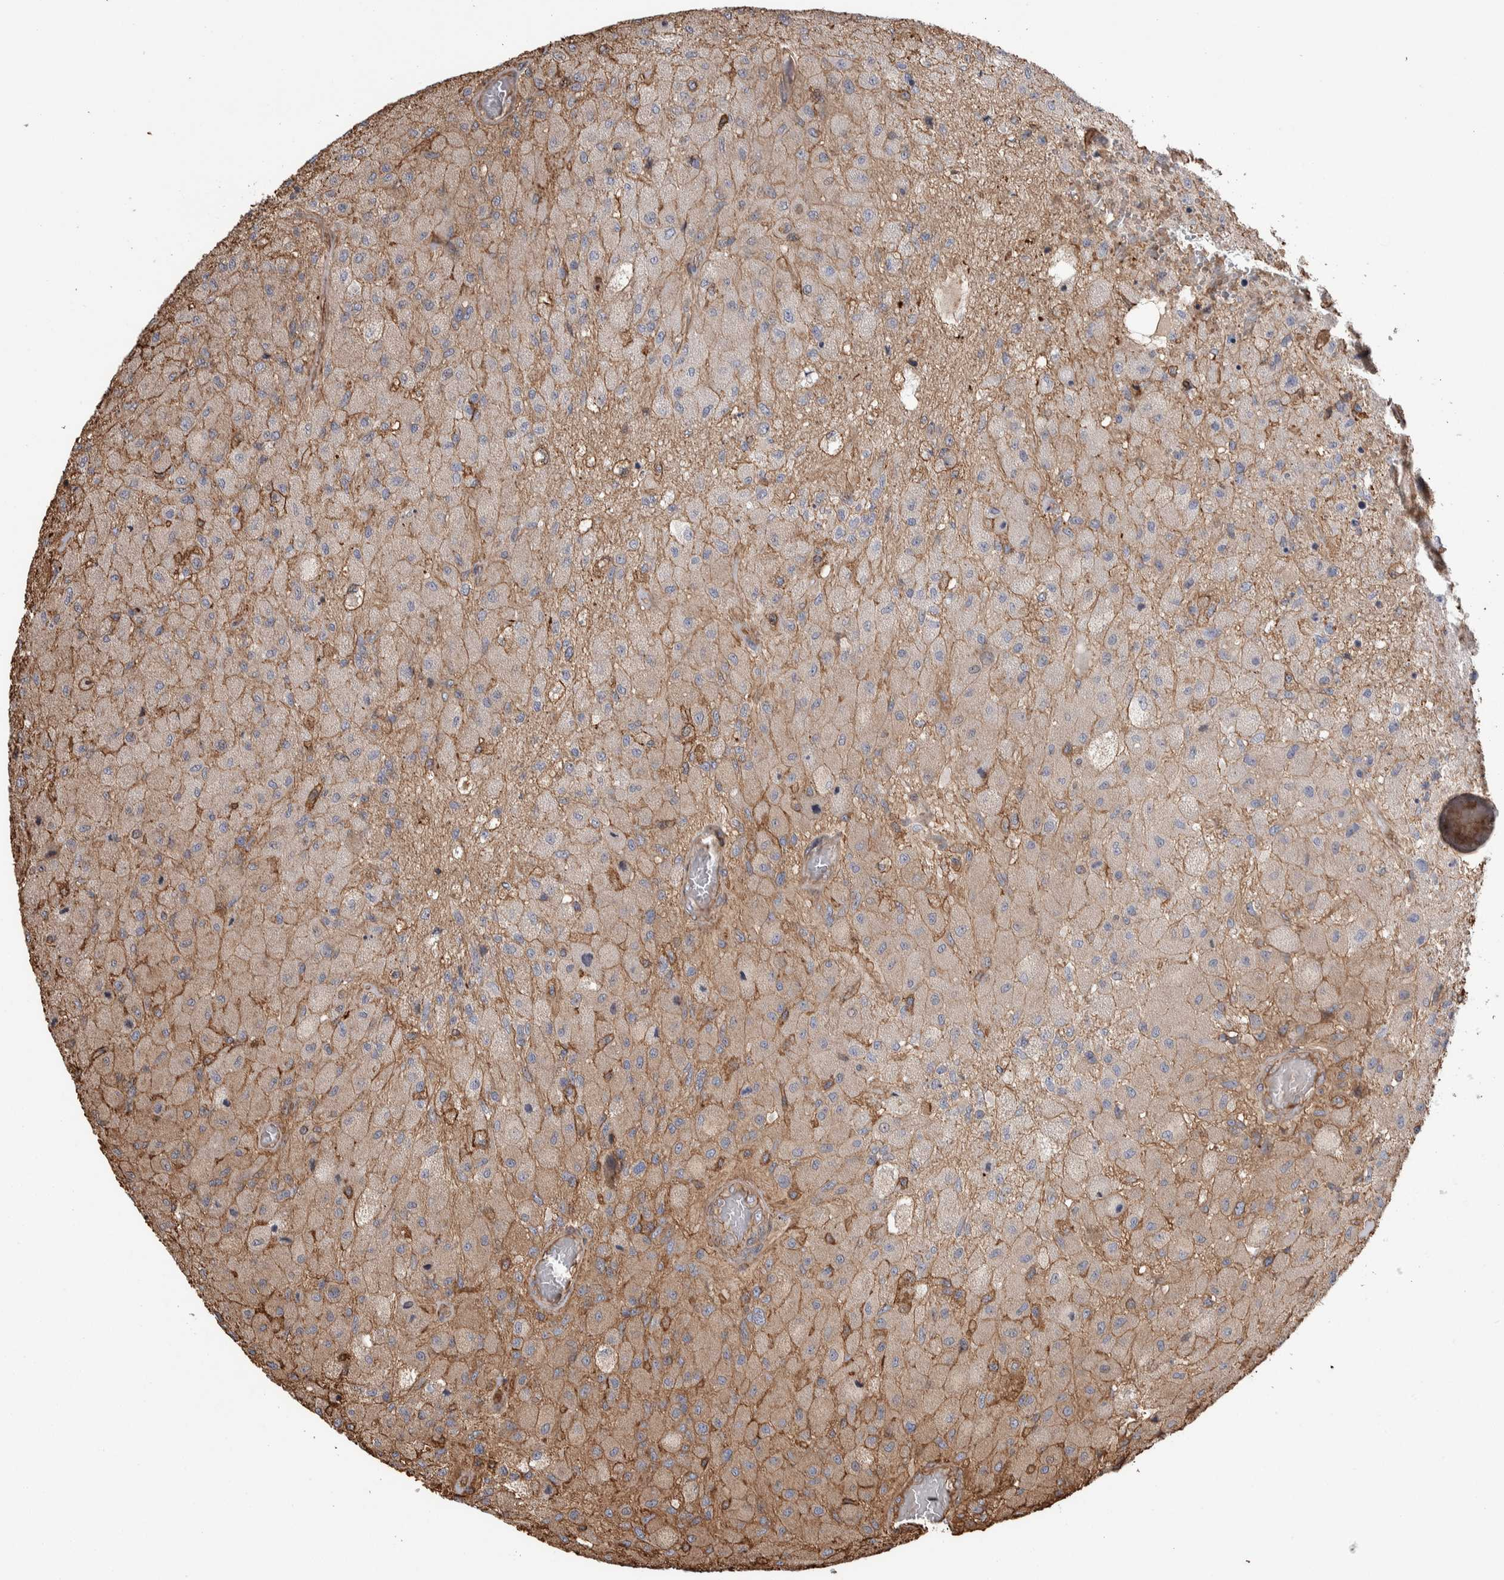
{"staining": {"intensity": "weak", "quantity": "25%-75%", "location": "cytoplasmic/membranous"}, "tissue": "glioma", "cell_type": "Tumor cells", "image_type": "cancer", "snomed": [{"axis": "morphology", "description": "Normal tissue, NOS"}, {"axis": "morphology", "description": "Glioma, malignant, High grade"}, {"axis": "topography", "description": "Cerebral cortex"}], "caption": "A photomicrograph of human malignant glioma (high-grade) stained for a protein displays weak cytoplasmic/membranous brown staining in tumor cells.", "gene": "ENPP2", "patient": {"sex": "male", "age": 77}}